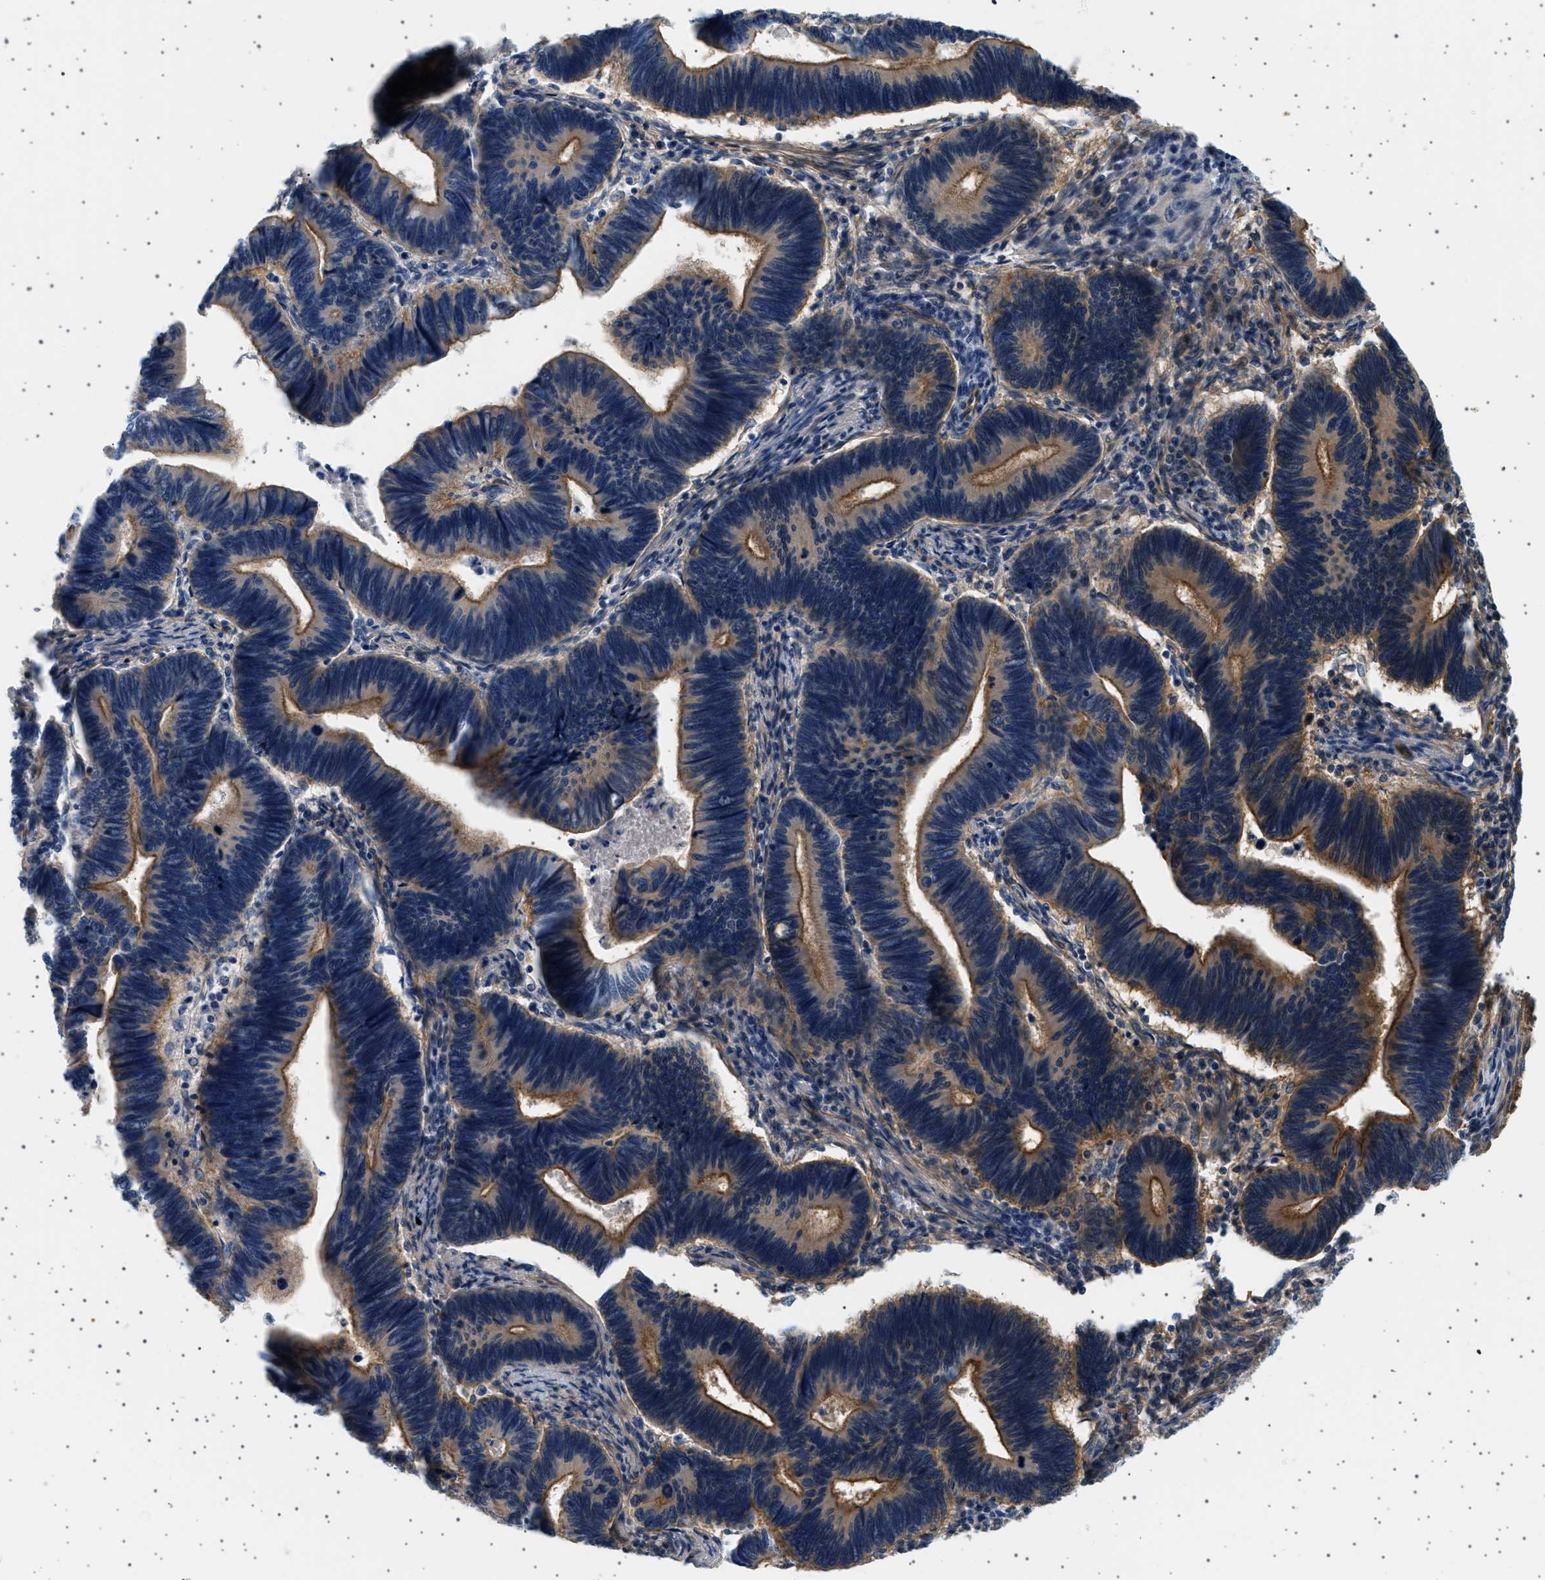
{"staining": {"intensity": "moderate", "quantity": "25%-75%", "location": "cytoplasmic/membranous"}, "tissue": "pancreatic cancer", "cell_type": "Tumor cells", "image_type": "cancer", "snomed": [{"axis": "morphology", "description": "Adenocarcinoma, NOS"}, {"axis": "topography", "description": "Pancreas"}], "caption": "Moderate cytoplasmic/membranous positivity for a protein is identified in approximately 25%-75% of tumor cells of pancreatic adenocarcinoma using immunohistochemistry.", "gene": "PLPP6", "patient": {"sex": "female", "age": 70}}